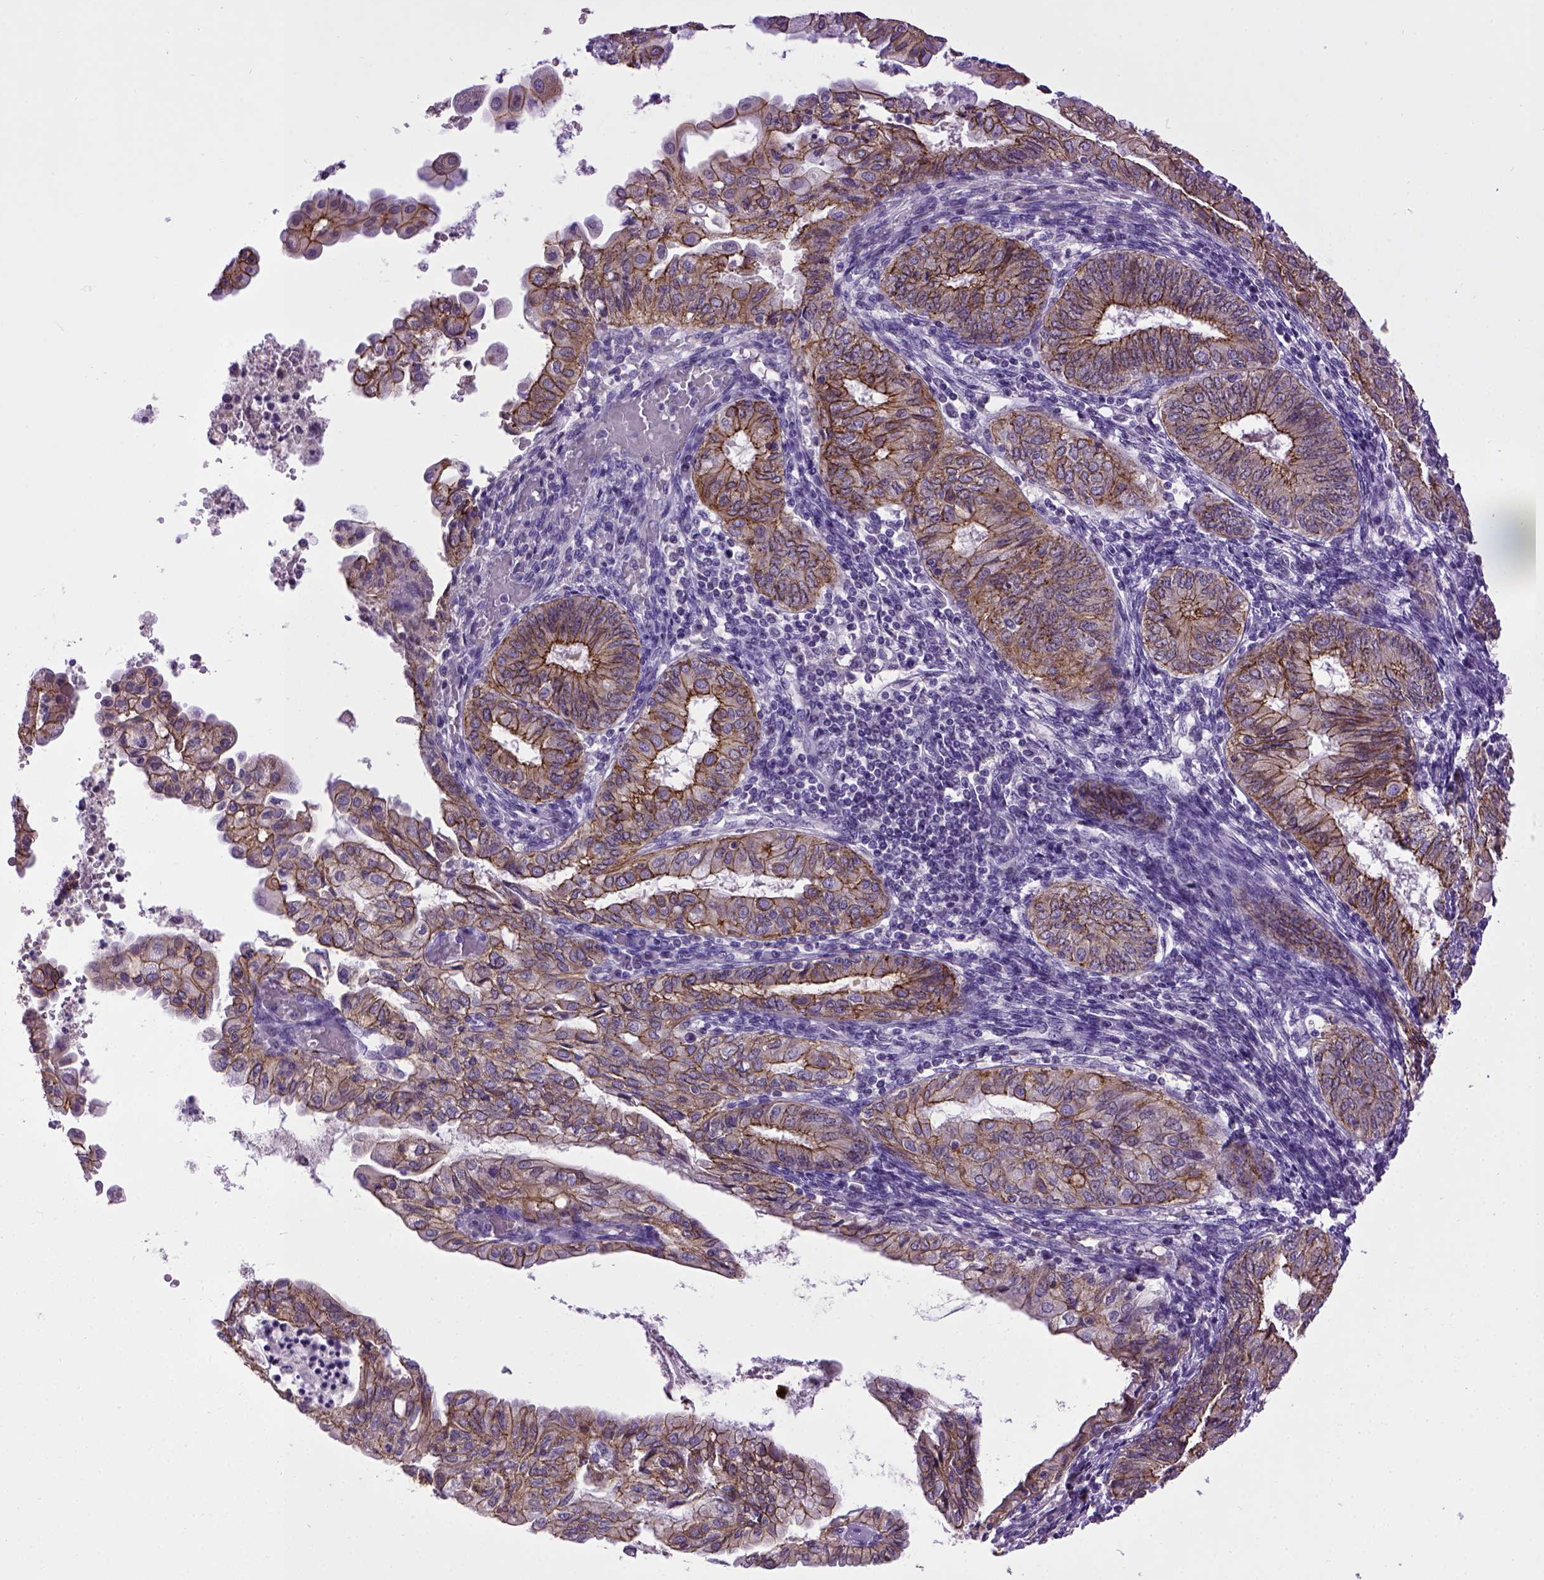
{"staining": {"intensity": "strong", "quantity": ">75%", "location": "cytoplasmic/membranous"}, "tissue": "endometrial cancer", "cell_type": "Tumor cells", "image_type": "cancer", "snomed": [{"axis": "morphology", "description": "Adenocarcinoma, NOS"}, {"axis": "topography", "description": "Endometrium"}], "caption": "Endometrial adenocarcinoma stained with immunohistochemistry (IHC) displays strong cytoplasmic/membranous staining in approximately >75% of tumor cells.", "gene": "CDH1", "patient": {"sex": "female", "age": 68}}